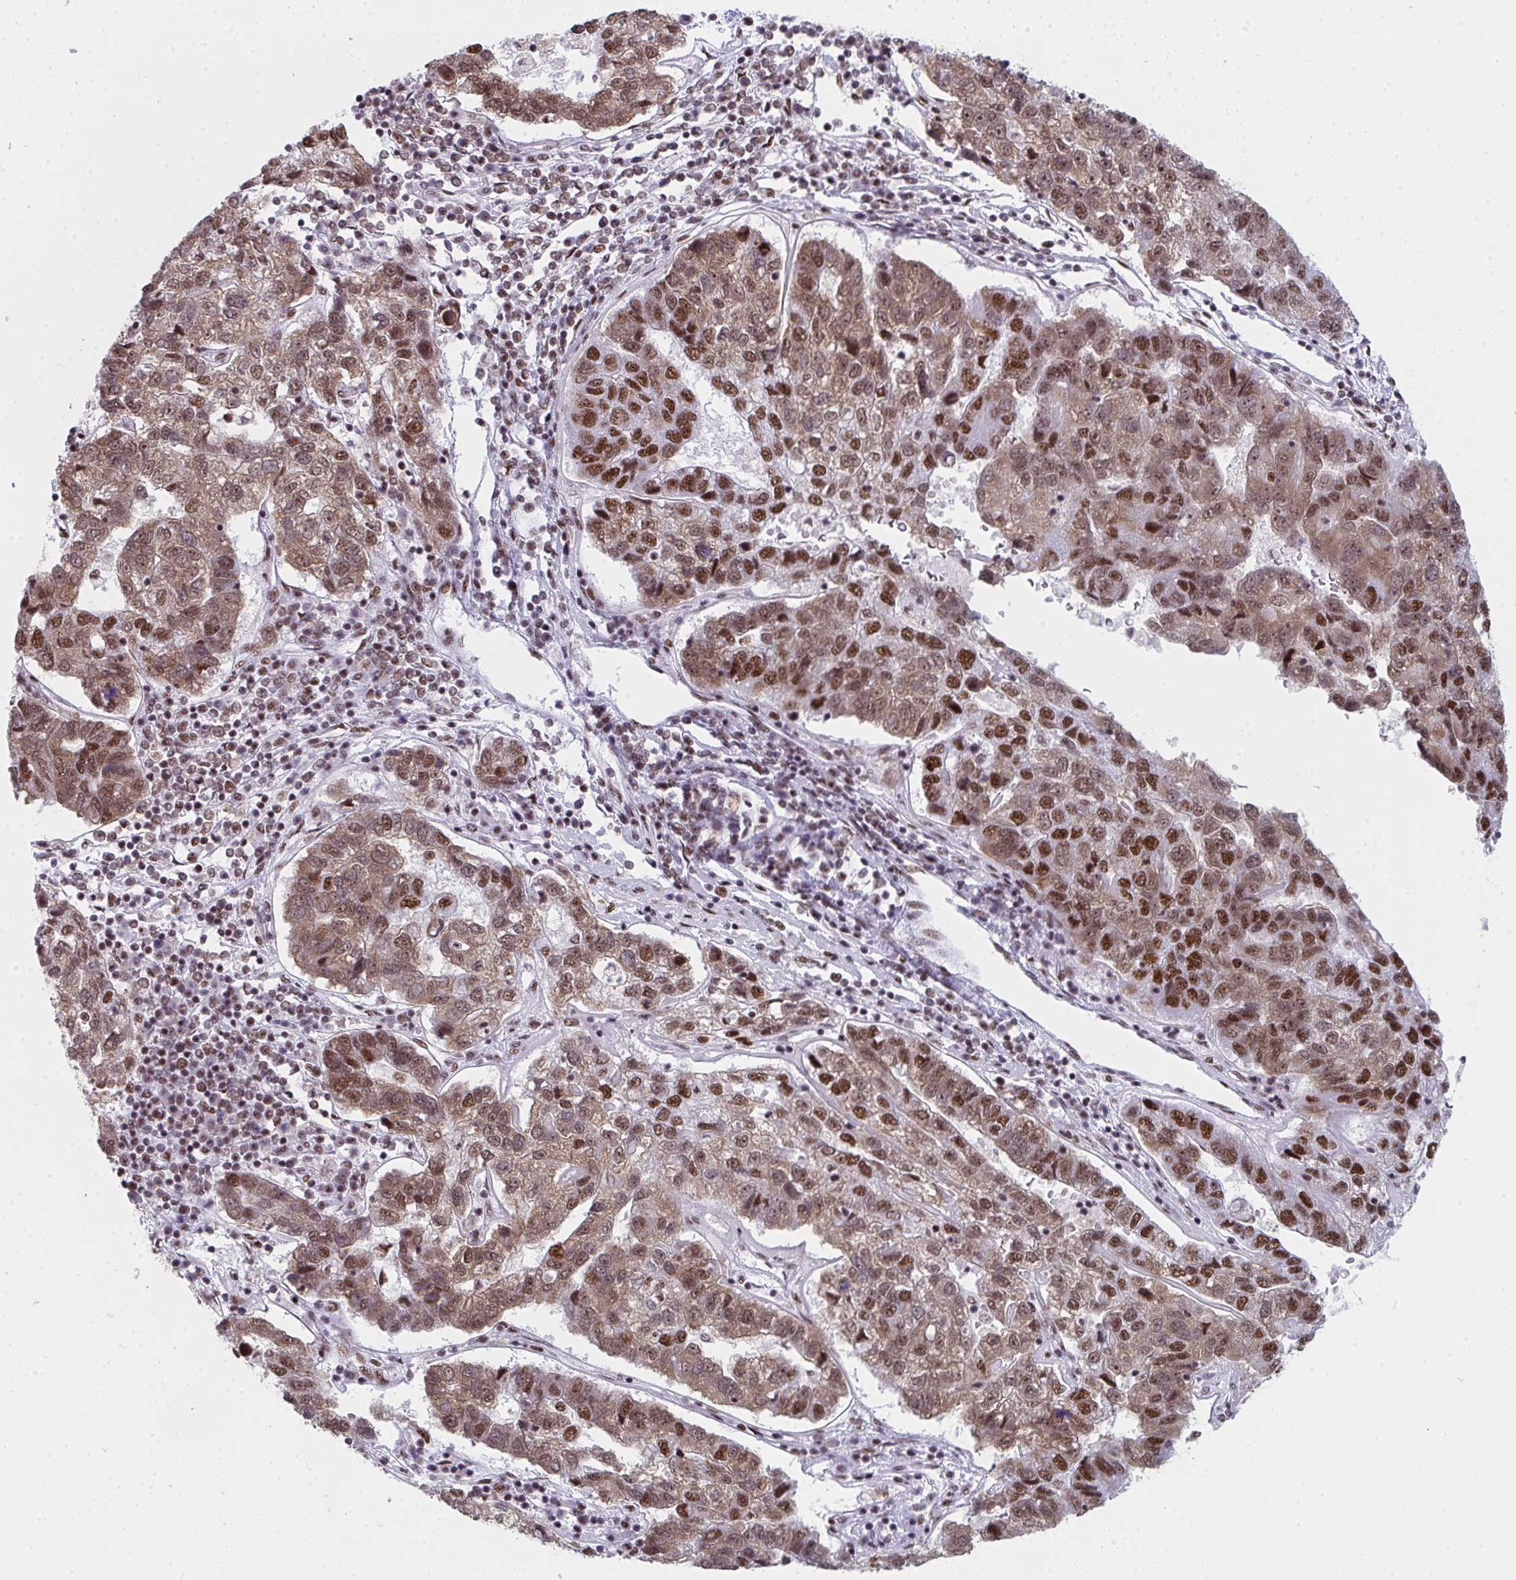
{"staining": {"intensity": "moderate", "quantity": ">75%", "location": "cytoplasmic/membranous,nuclear"}, "tissue": "pancreatic cancer", "cell_type": "Tumor cells", "image_type": "cancer", "snomed": [{"axis": "morphology", "description": "Adenocarcinoma, NOS"}, {"axis": "topography", "description": "Pancreas"}], "caption": "Human pancreatic cancer stained for a protein (brown) demonstrates moderate cytoplasmic/membranous and nuclear positive positivity in approximately >75% of tumor cells.", "gene": "SNRNP70", "patient": {"sex": "female", "age": 61}}